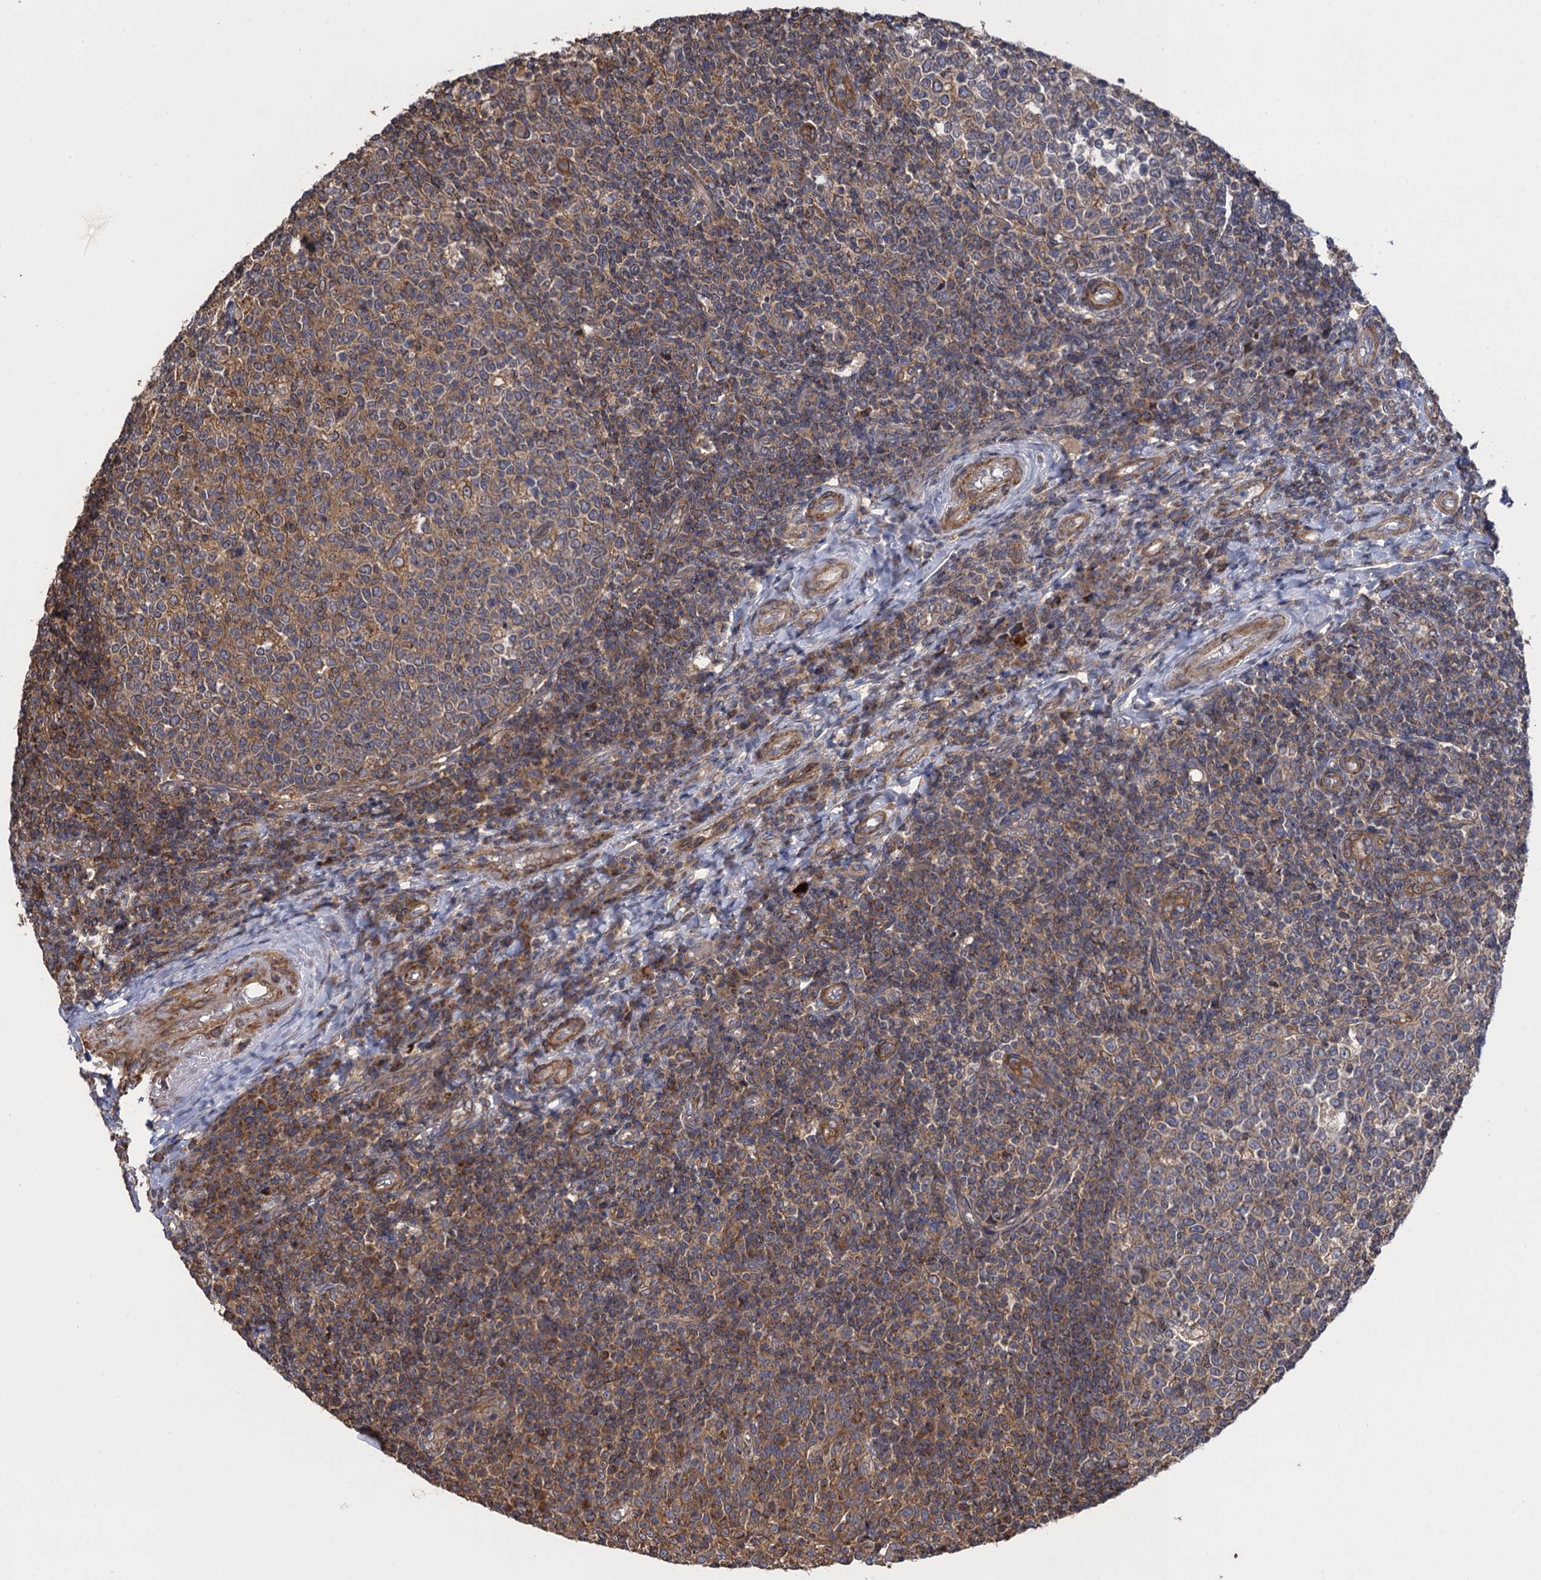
{"staining": {"intensity": "moderate", "quantity": "25%-75%", "location": "cytoplasmic/membranous"}, "tissue": "tonsil", "cell_type": "Germinal center cells", "image_type": "normal", "snomed": [{"axis": "morphology", "description": "Normal tissue, NOS"}, {"axis": "topography", "description": "Tonsil"}], "caption": "This image shows IHC staining of benign human tonsil, with medium moderate cytoplasmic/membranous positivity in approximately 25%-75% of germinal center cells.", "gene": "WDR88", "patient": {"sex": "female", "age": 19}}